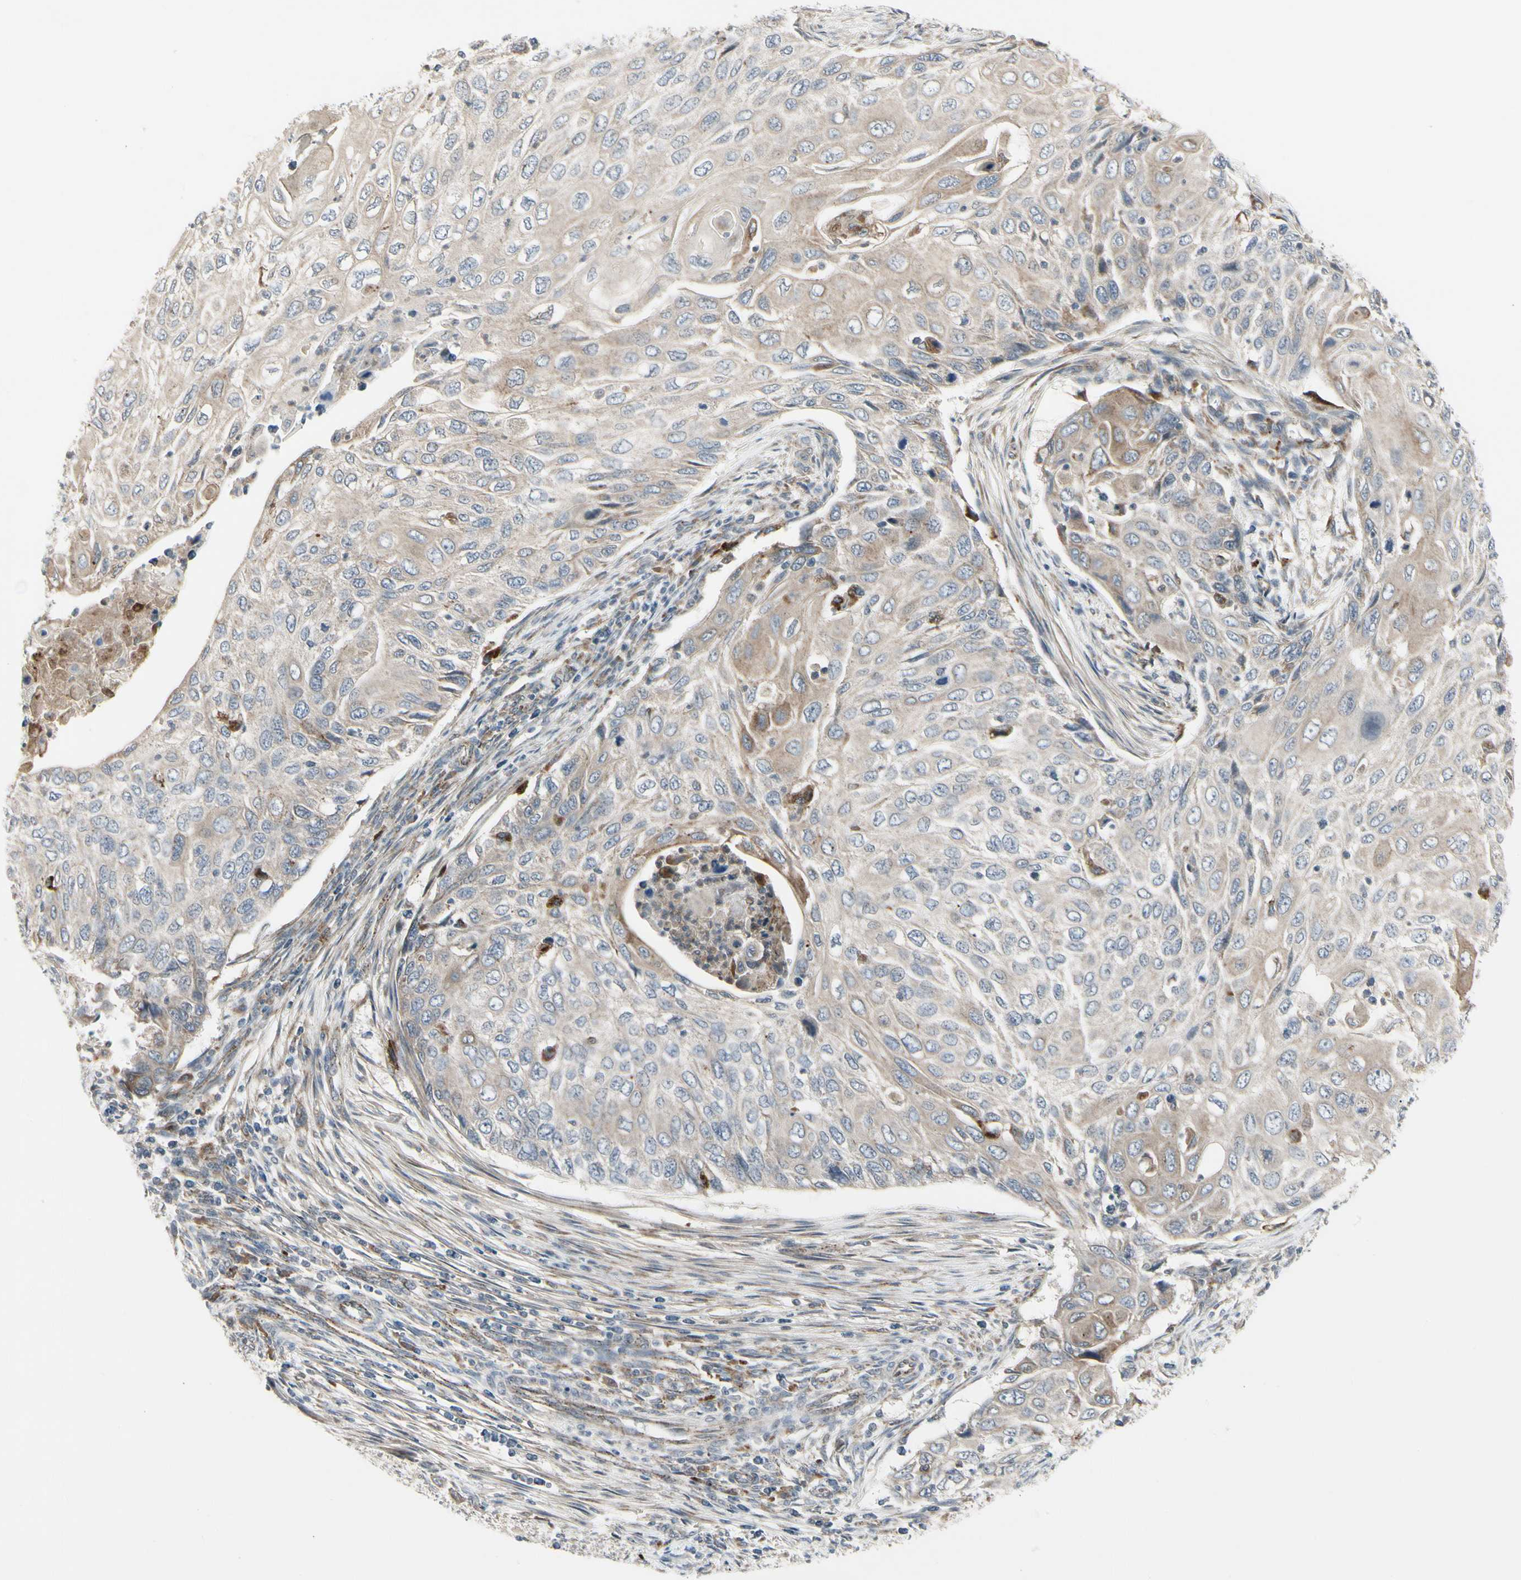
{"staining": {"intensity": "weak", "quantity": "25%-75%", "location": "cytoplasmic/membranous"}, "tissue": "cervical cancer", "cell_type": "Tumor cells", "image_type": "cancer", "snomed": [{"axis": "morphology", "description": "Squamous cell carcinoma, NOS"}, {"axis": "topography", "description": "Cervix"}], "caption": "Tumor cells exhibit low levels of weak cytoplasmic/membranous positivity in about 25%-75% of cells in human cervical cancer (squamous cell carcinoma).", "gene": "GRN", "patient": {"sex": "female", "age": 70}}